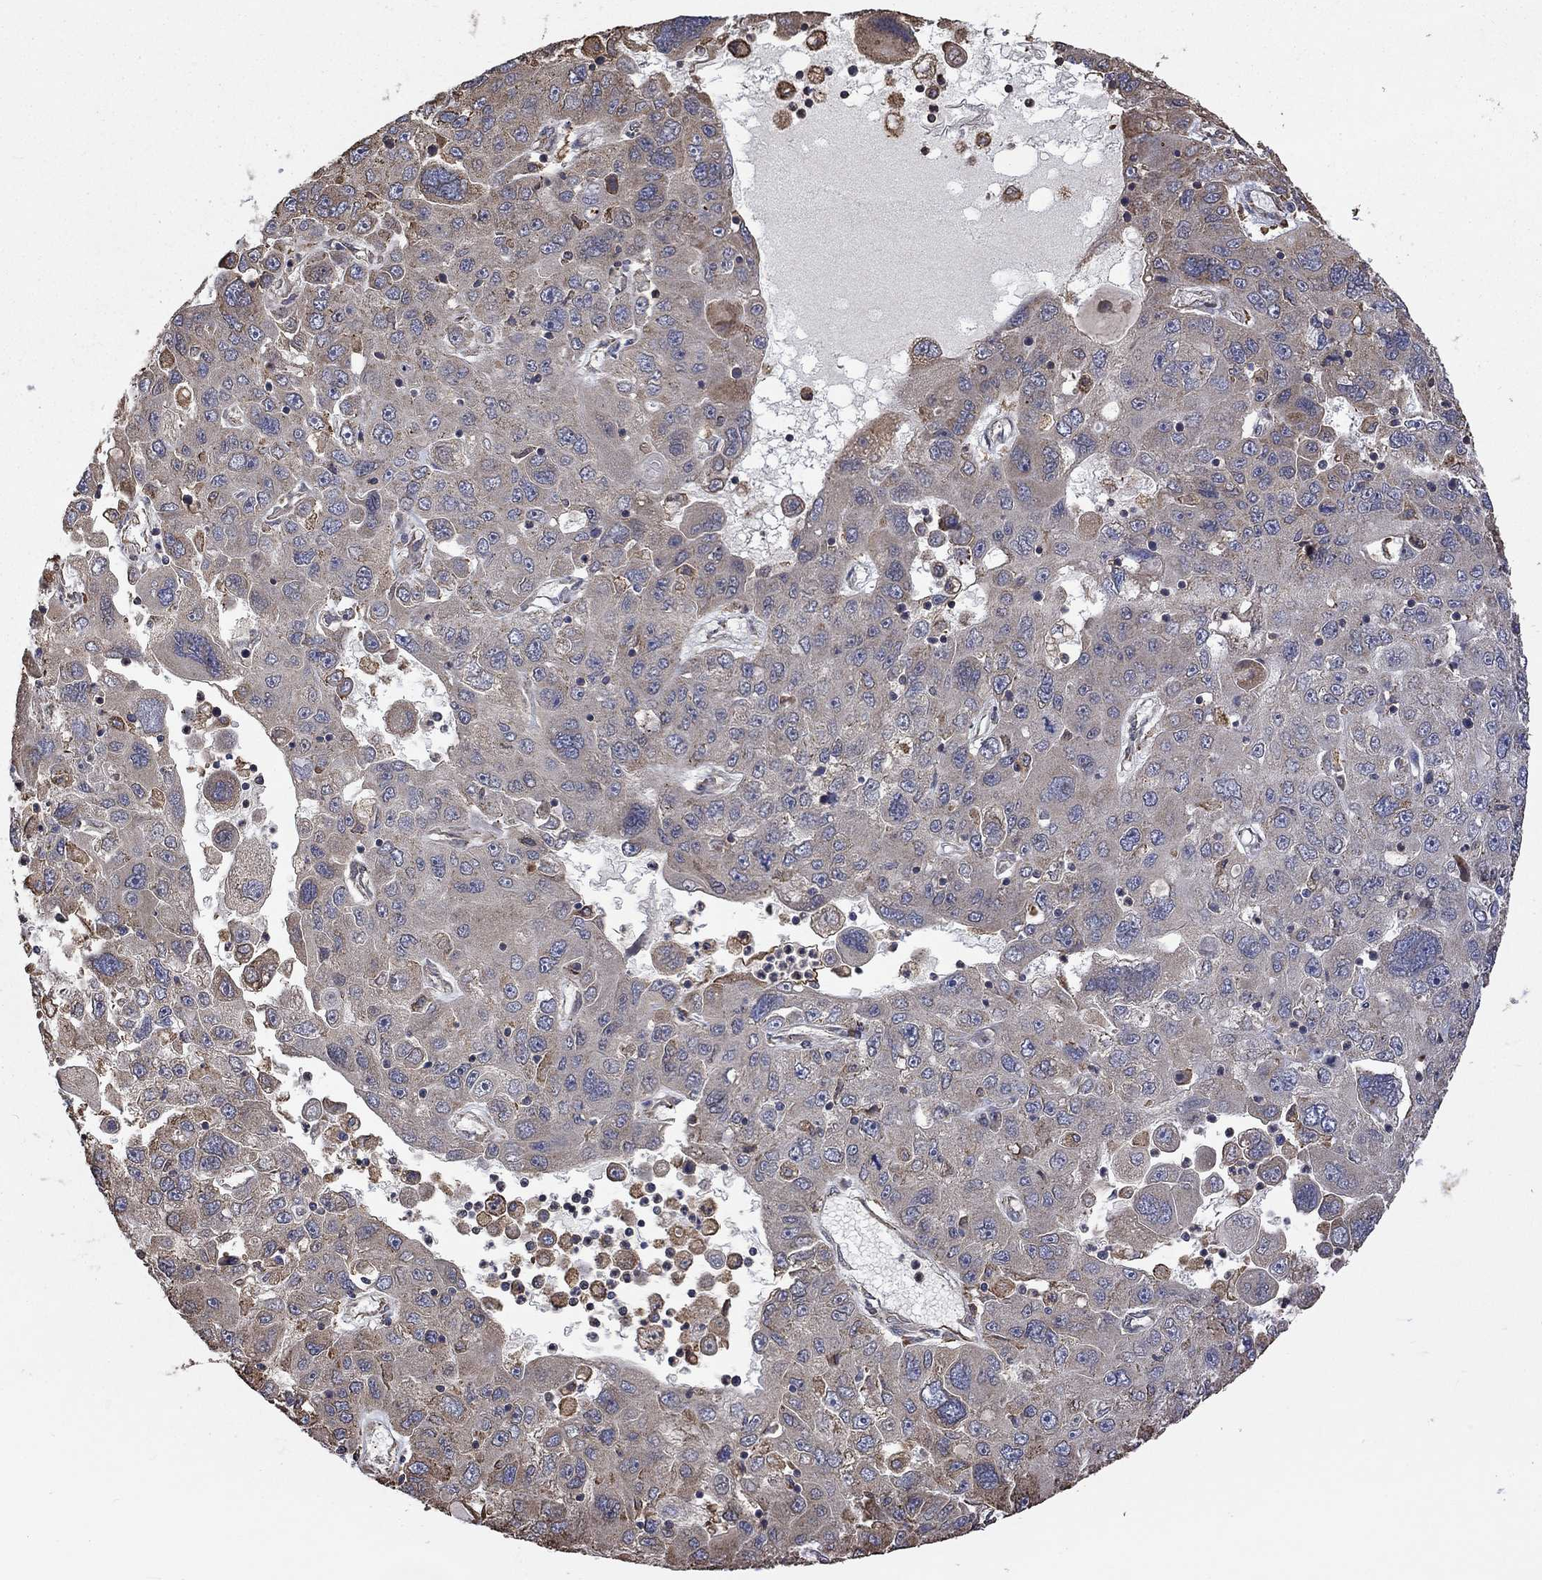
{"staining": {"intensity": "weak", "quantity": "<25%", "location": "cytoplasmic/membranous"}, "tissue": "stomach cancer", "cell_type": "Tumor cells", "image_type": "cancer", "snomed": [{"axis": "morphology", "description": "Adenocarcinoma, NOS"}, {"axis": "topography", "description": "Stomach"}], "caption": "Stomach cancer (adenocarcinoma) was stained to show a protein in brown. There is no significant expression in tumor cells.", "gene": "ESRRA", "patient": {"sex": "male", "age": 56}}